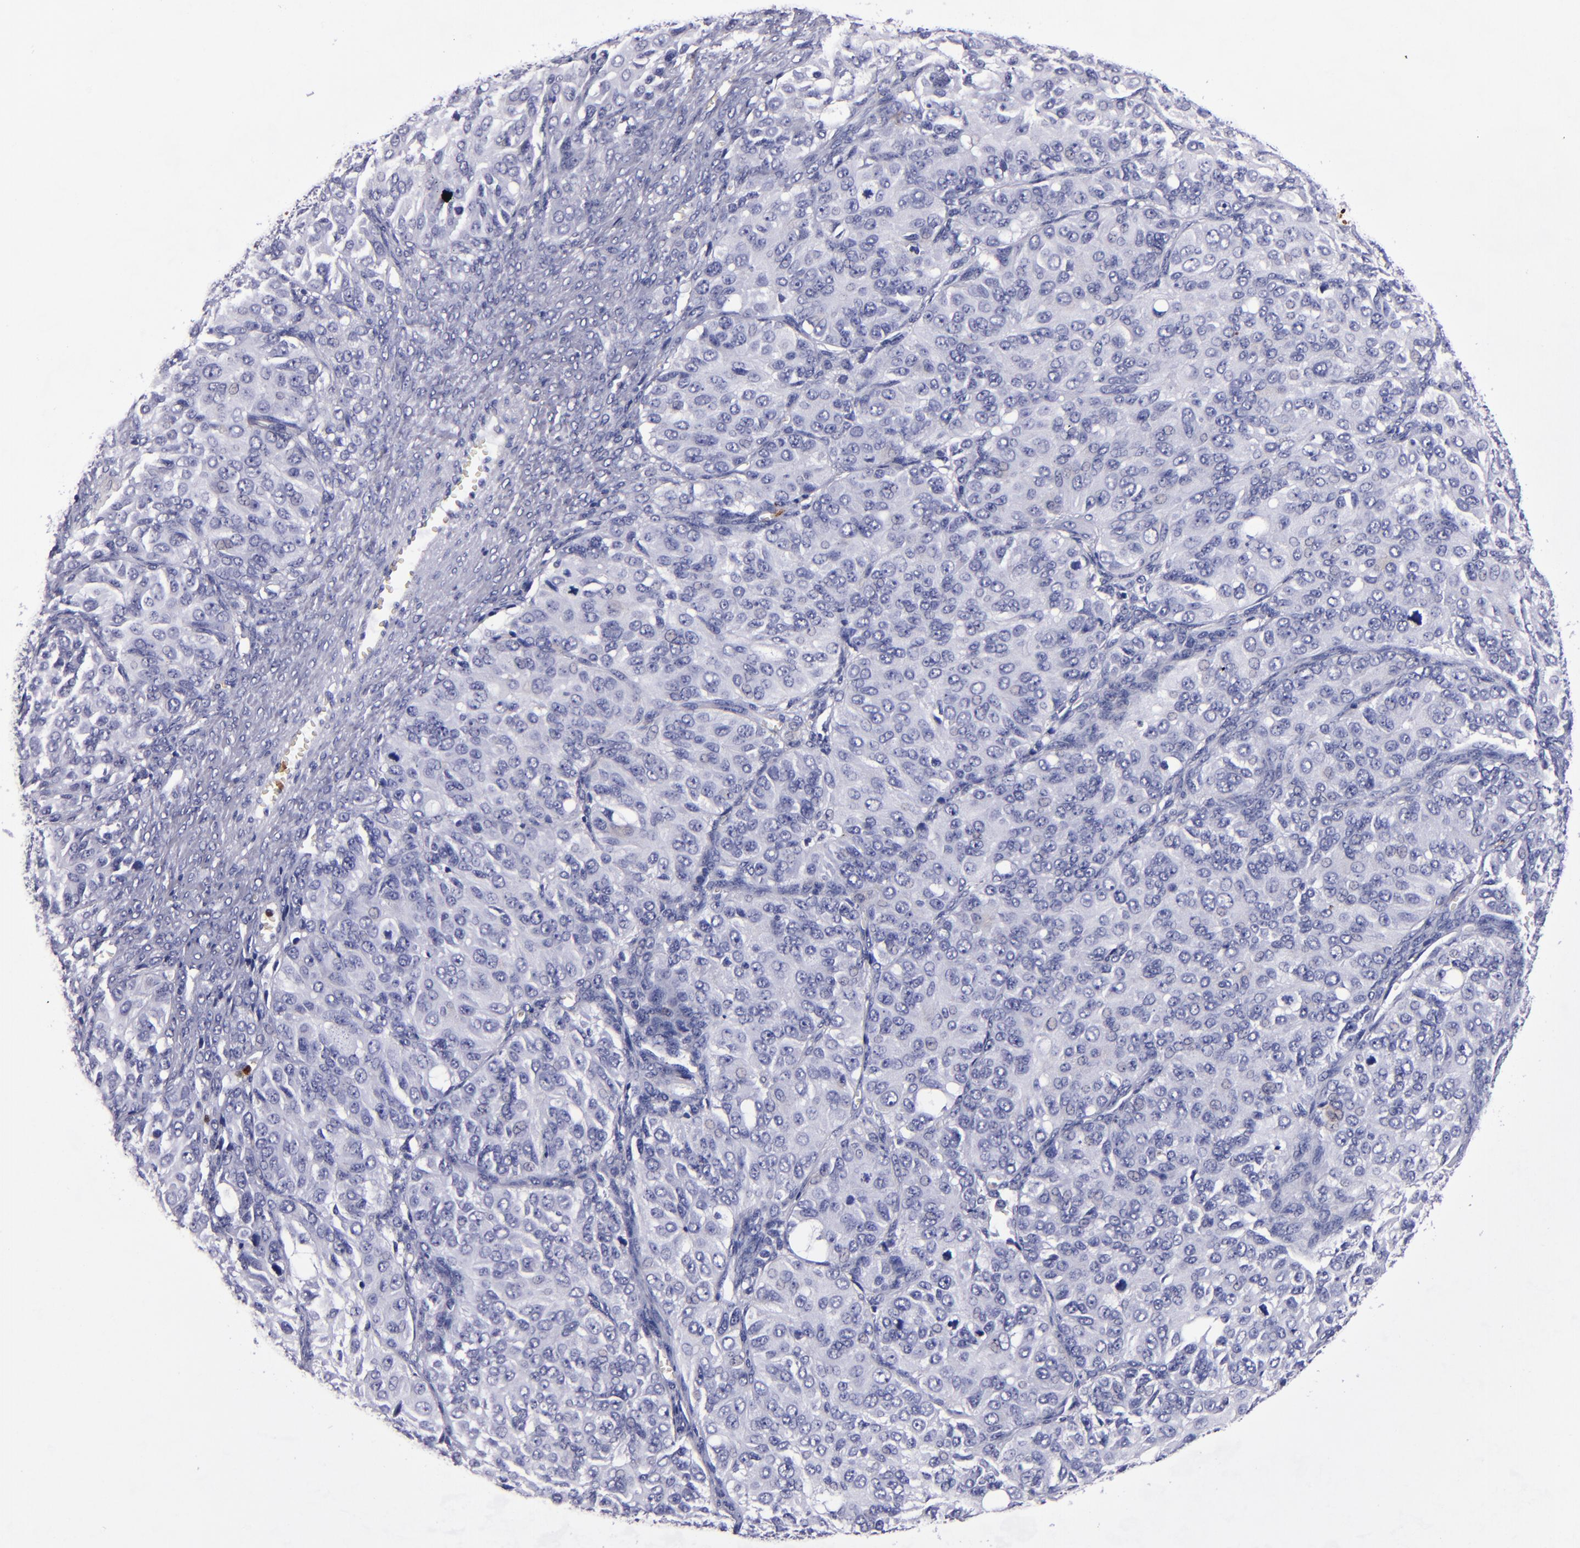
{"staining": {"intensity": "negative", "quantity": "none", "location": "none"}, "tissue": "ovarian cancer", "cell_type": "Tumor cells", "image_type": "cancer", "snomed": [{"axis": "morphology", "description": "Carcinoma, endometroid"}, {"axis": "topography", "description": "Ovary"}], "caption": "Immunohistochemistry (IHC) of human endometroid carcinoma (ovarian) shows no staining in tumor cells.", "gene": "S100A8", "patient": {"sex": "female", "age": 51}}